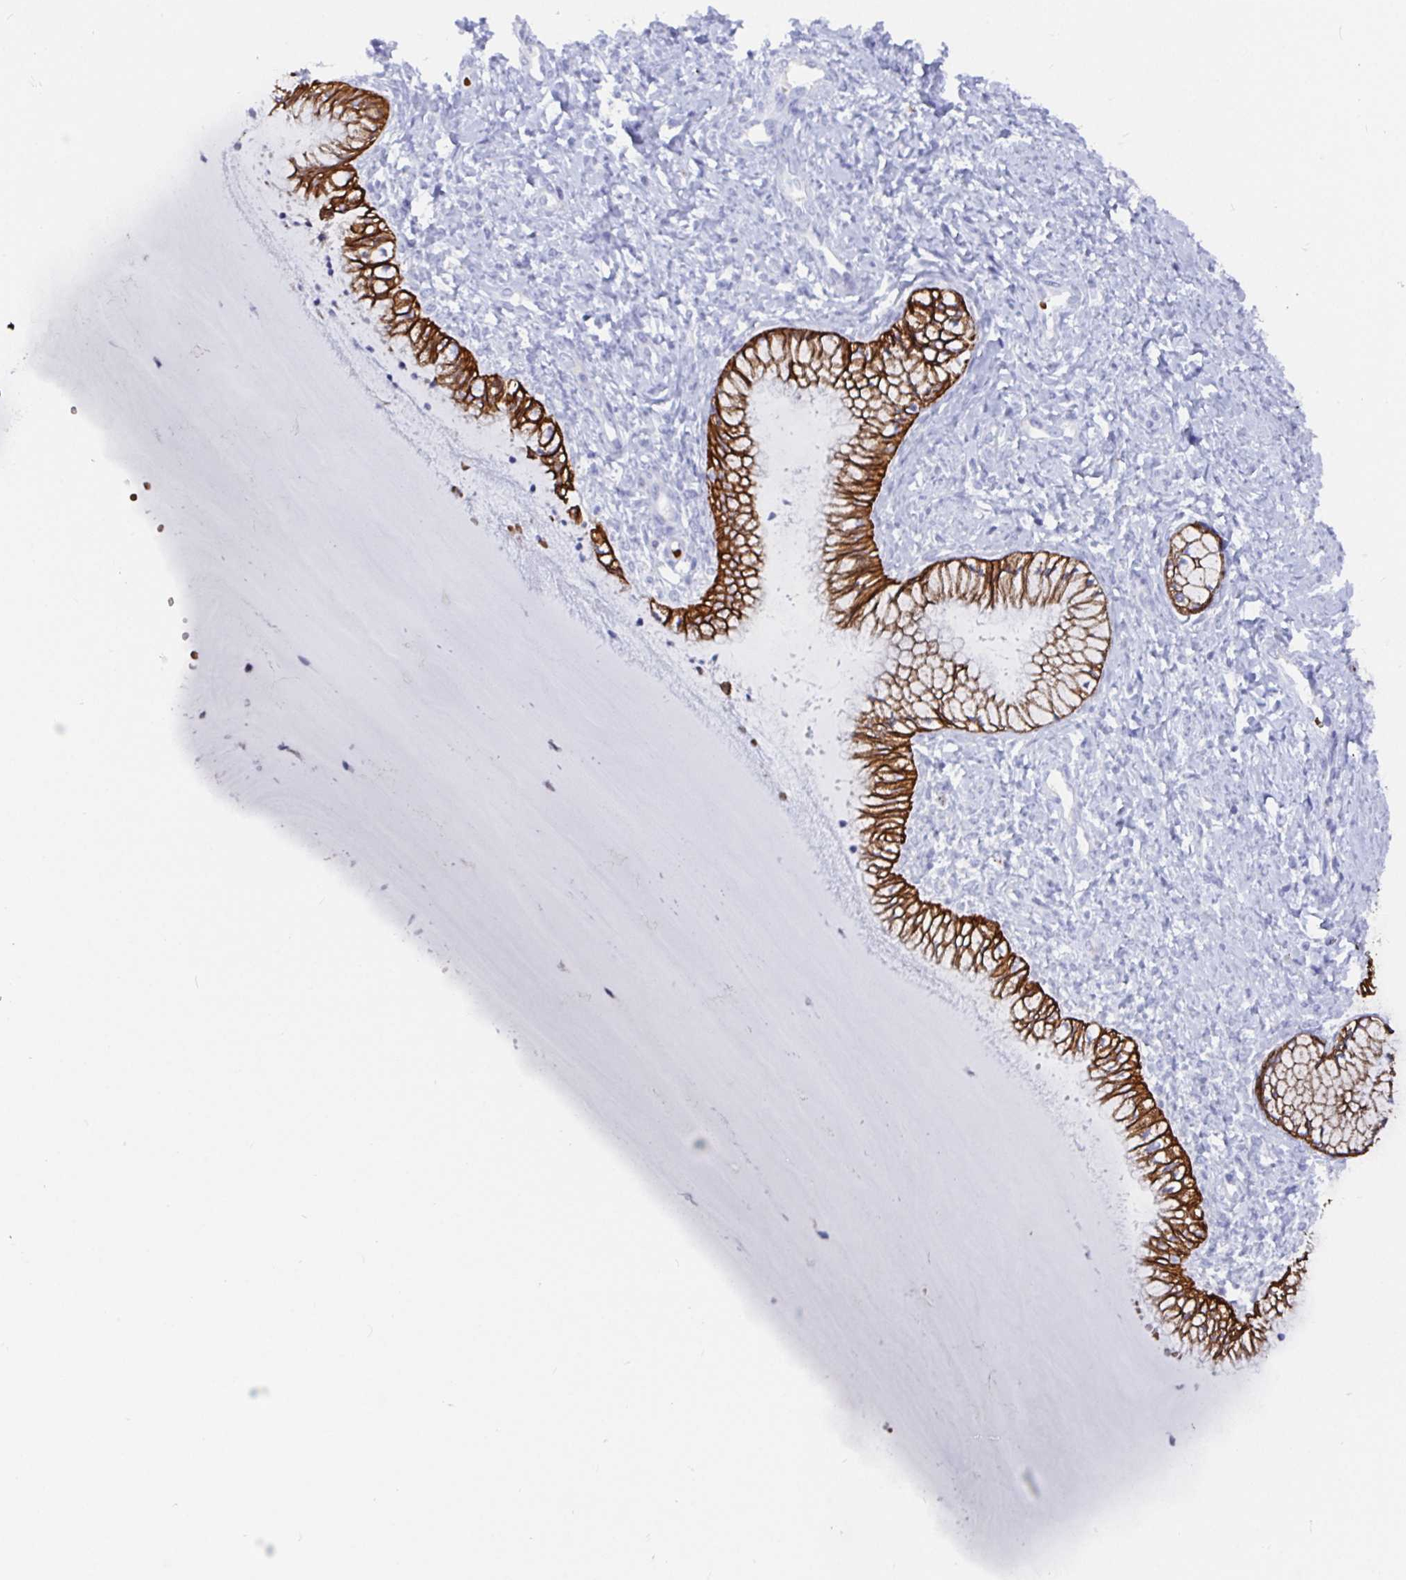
{"staining": {"intensity": "strong", "quantity": ">75%", "location": "cytoplasmic/membranous"}, "tissue": "cervix", "cell_type": "Glandular cells", "image_type": "normal", "snomed": [{"axis": "morphology", "description": "Normal tissue, NOS"}, {"axis": "topography", "description": "Cervix"}], "caption": "High-magnification brightfield microscopy of normal cervix stained with DAB (brown) and counterstained with hematoxylin (blue). glandular cells exhibit strong cytoplasmic/membranous expression is appreciated in about>75% of cells. The staining is performed using DAB (3,3'-diaminobenzidine) brown chromogen to label protein expression. The nuclei are counter-stained blue using hematoxylin.", "gene": "CLDN8", "patient": {"sex": "female", "age": 37}}